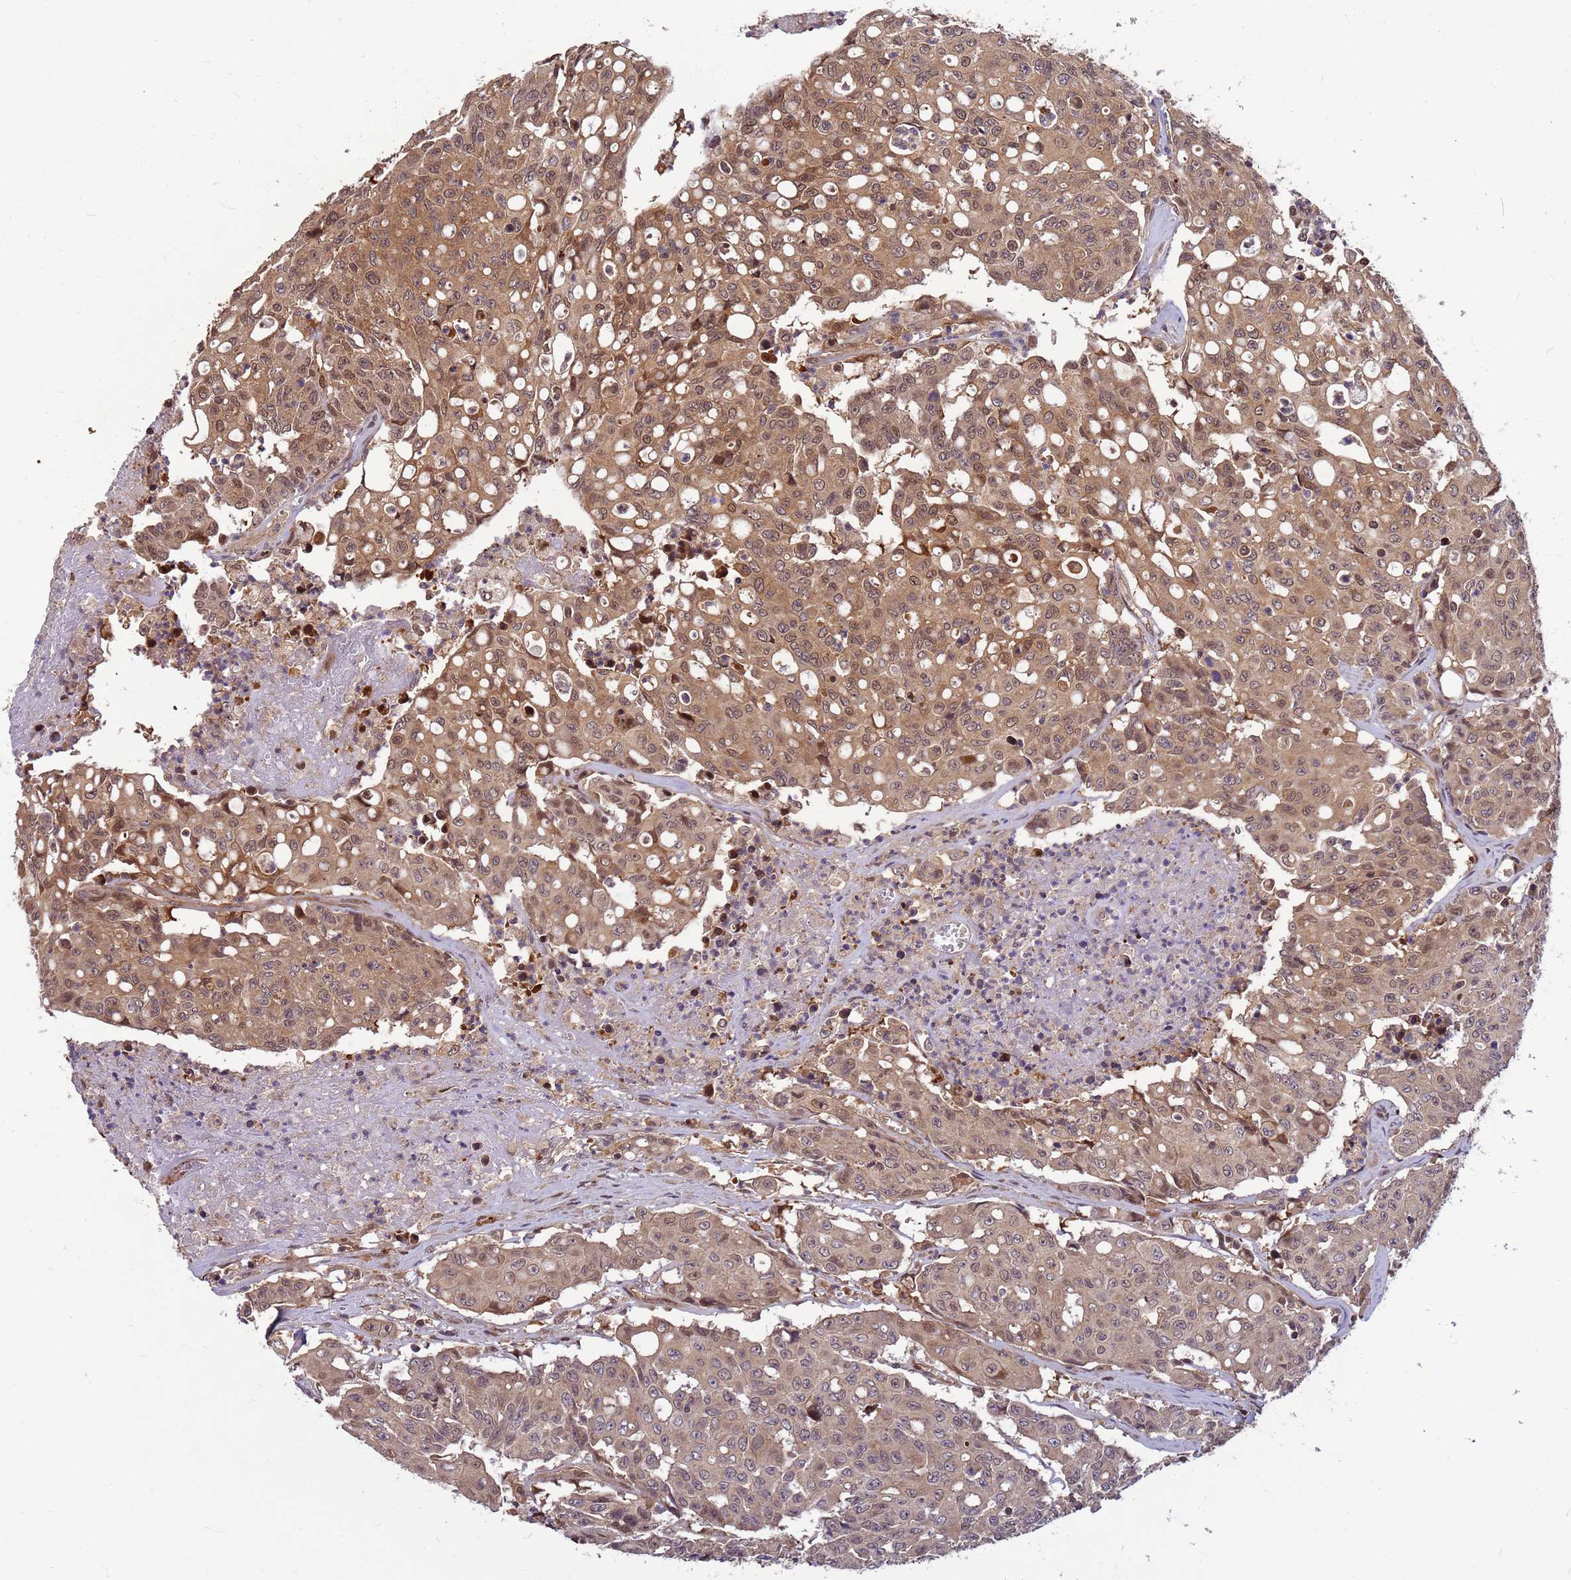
{"staining": {"intensity": "moderate", "quantity": ">75%", "location": "cytoplasmic/membranous,nuclear"}, "tissue": "colorectal cancer", "cell_type": "Tumor cells", "image_type": "cancer", "snomed": [{"axis": "morphology", "description": "Adenocarcinoma, NOS"}, {"axis": "topography", "description": "Colon"}], "caption": "Tumor cells display medium levels of moderate cytoplasmic/membranous and nuclear expression in approximately >75% of cells in colorectal cancer (adenocarcinoma).", "gene": "DUS4L", "patient": {"sex": "male", "age": 51}}